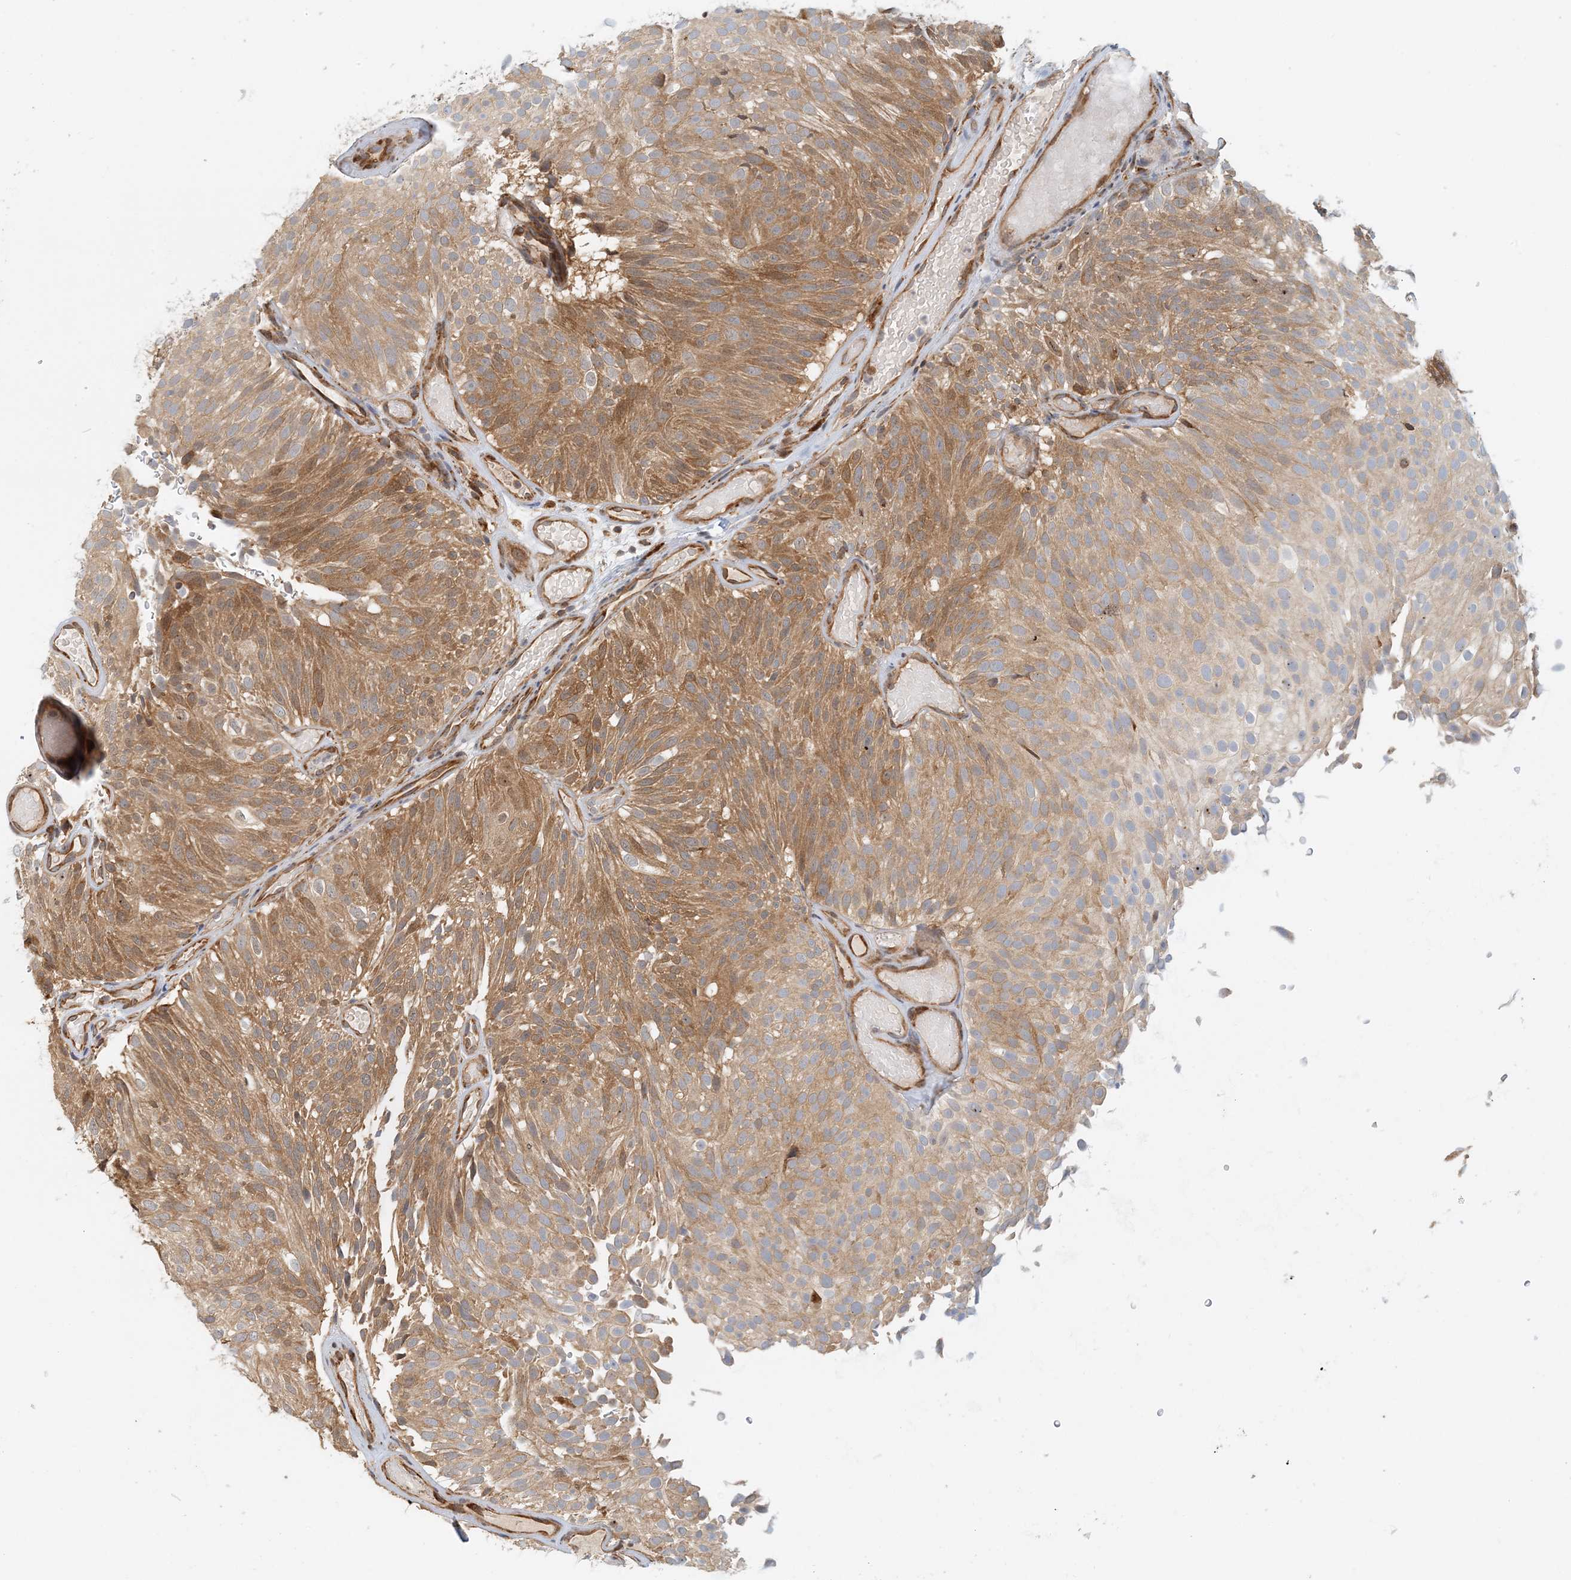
{"staining": {"intensity": "moderate", "quantity": "25%-75%", "location": "cytoplasmic/membranous"}, "tissue": "urothelial cancer", "cell_type": "Tumor cells", "image_type": "cancer", "snomed": [{"axis": "morphology", "description": "Urothelial carcinoma, Low grade"}, {"axis": "topography", "description": "Urinary bladder"}], "caption": "High-power microscopy captured an immunohistochemistry photomicrograph of low-grade urothelial carcinoma, revealing moderate cytoplasmic/membranous expression in approximately 25%-75% of tumor cells.", "gene": "HNMT", "patient": {"sex": "male", "age": 78}}